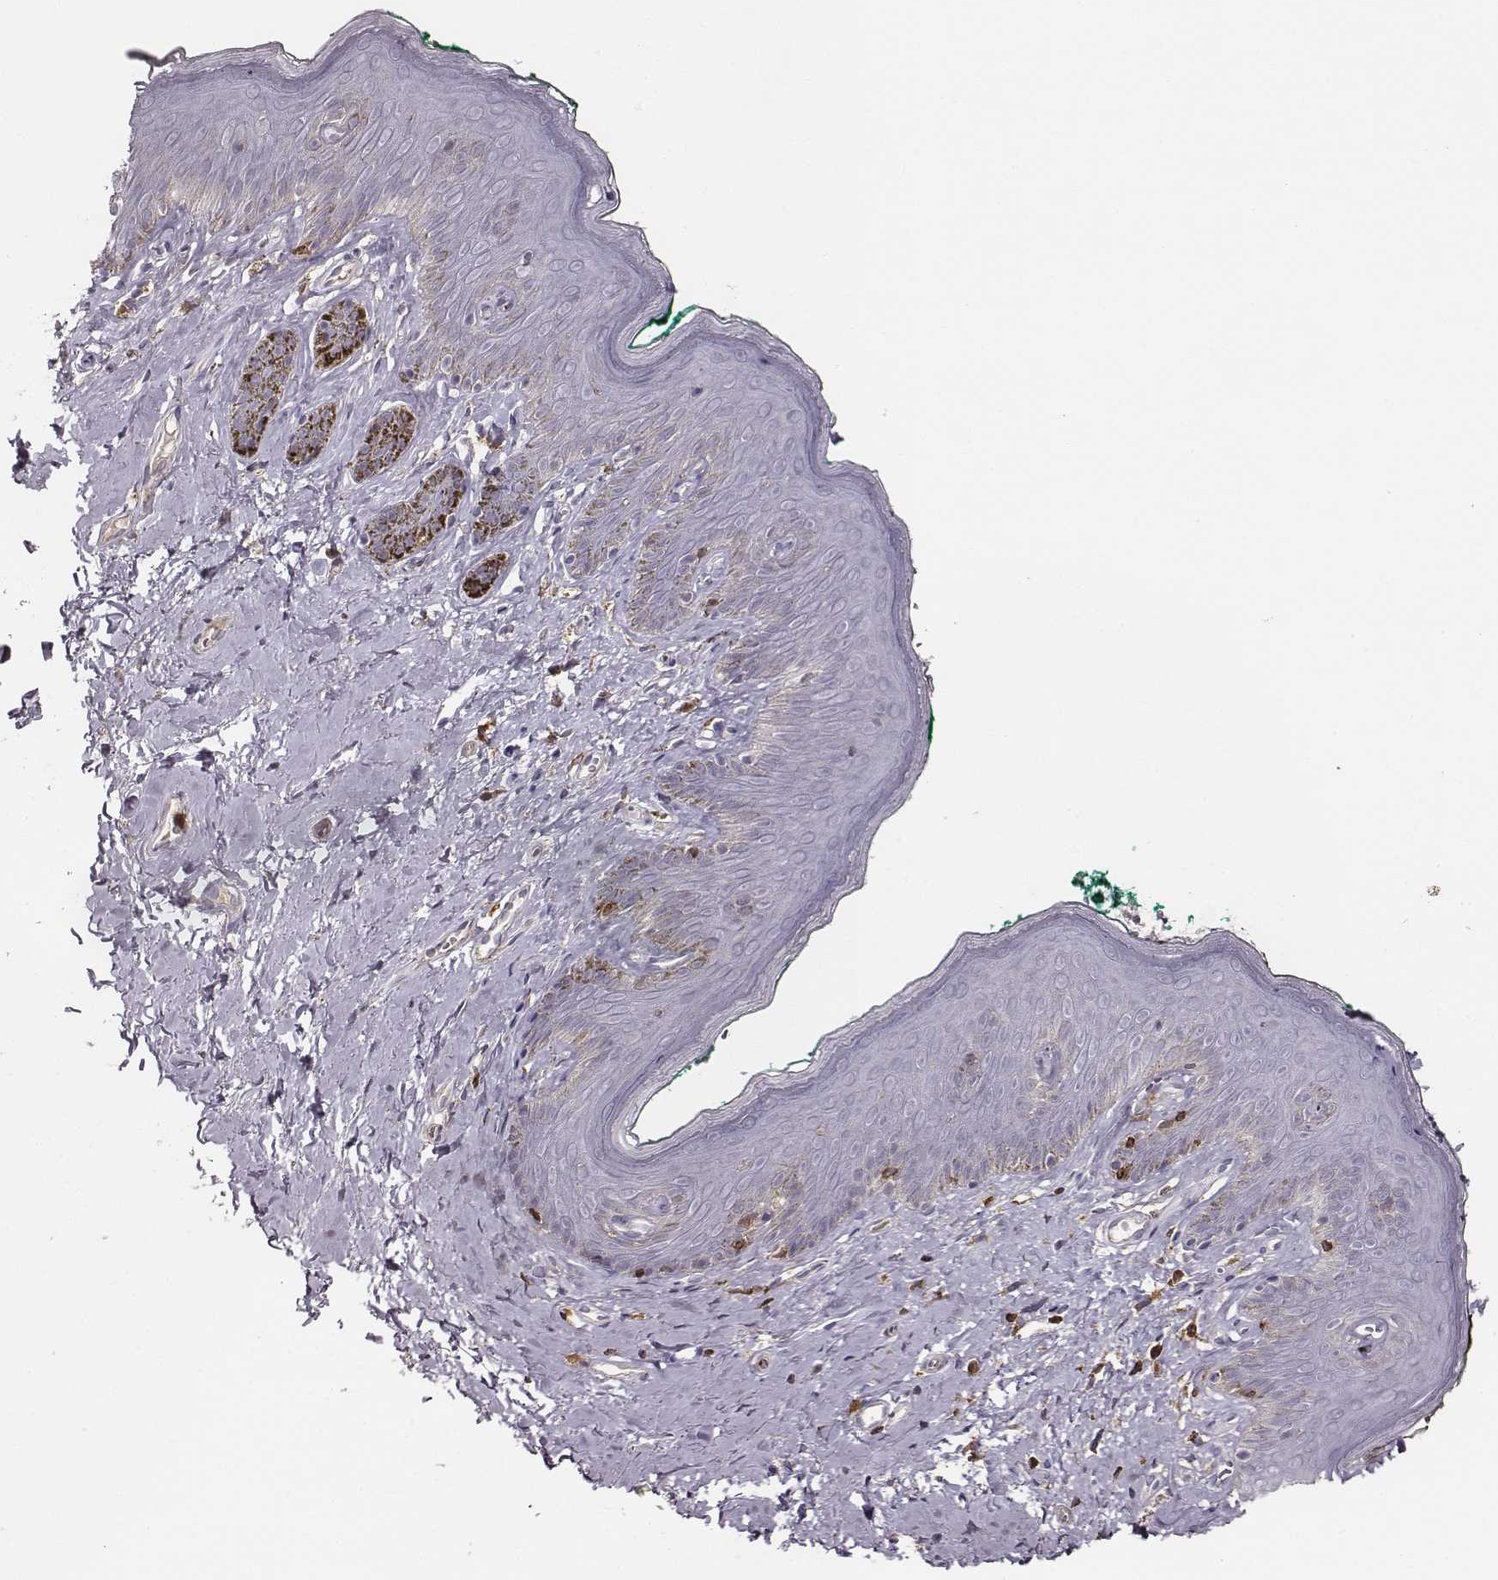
{"staining": {"intensity": "negative", "quantity": "none", "location": "none"}, "tissue": "skin", "cell_type": "Epidermal cells", "image_type": "normal", "snomed": [{"axis": "morphology", "description": "Normal tissue, NOS"}, {"axis": "topography", "description": "Vulva"}], "caption": "Epidermal cells are negative for protein expression in normal human skin. (Stains: DAB (3,3'-diaminobenzidine) immunohistochemistry with hematoxylin counter stain, Microscopy: brightfield microscopy at high magnification).", "gene": "ZYX", "patient": {"sex": "female", "age": 66}}